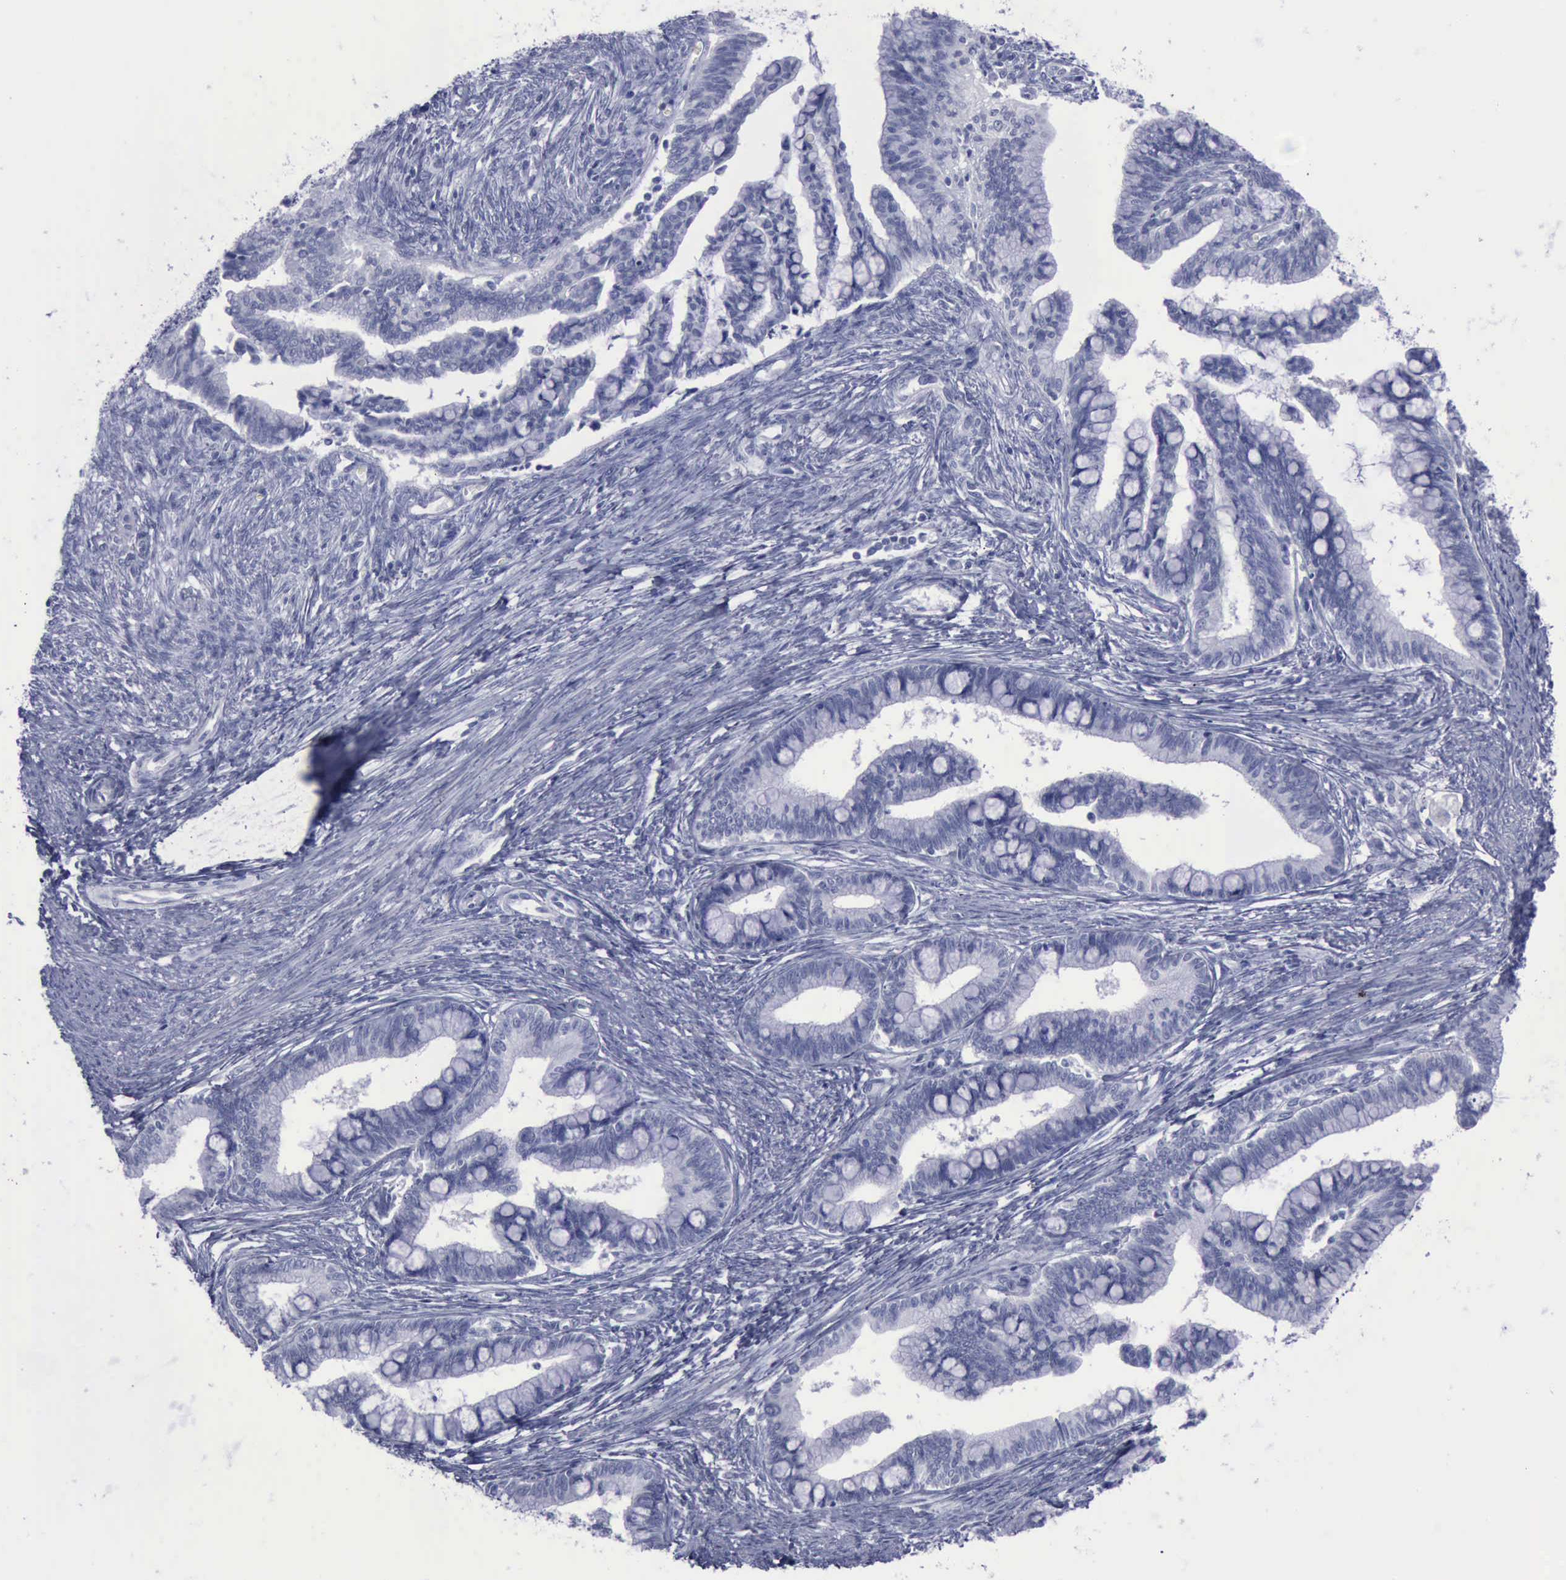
{"staining": {"intensity": "negative", "quantity": "none", "location": "none"}, "tissue": "cervical cancer", "cell_type": "Tumor cells", "image_type": "cancer", "snomed": [{"axis": "morphology", "description": "Adenocarcinoma, NOS"}, {"axis": "topography", "description": "Cervix"}], "caption": "A high-resolution photomicrograph shows immunohistochemistry staining of cervical cancer (adenocarcinoma), which reveals no significant staining in tumor cells.", "gene": "KRT13", "patient": {"sex": "female", "age": 36}}